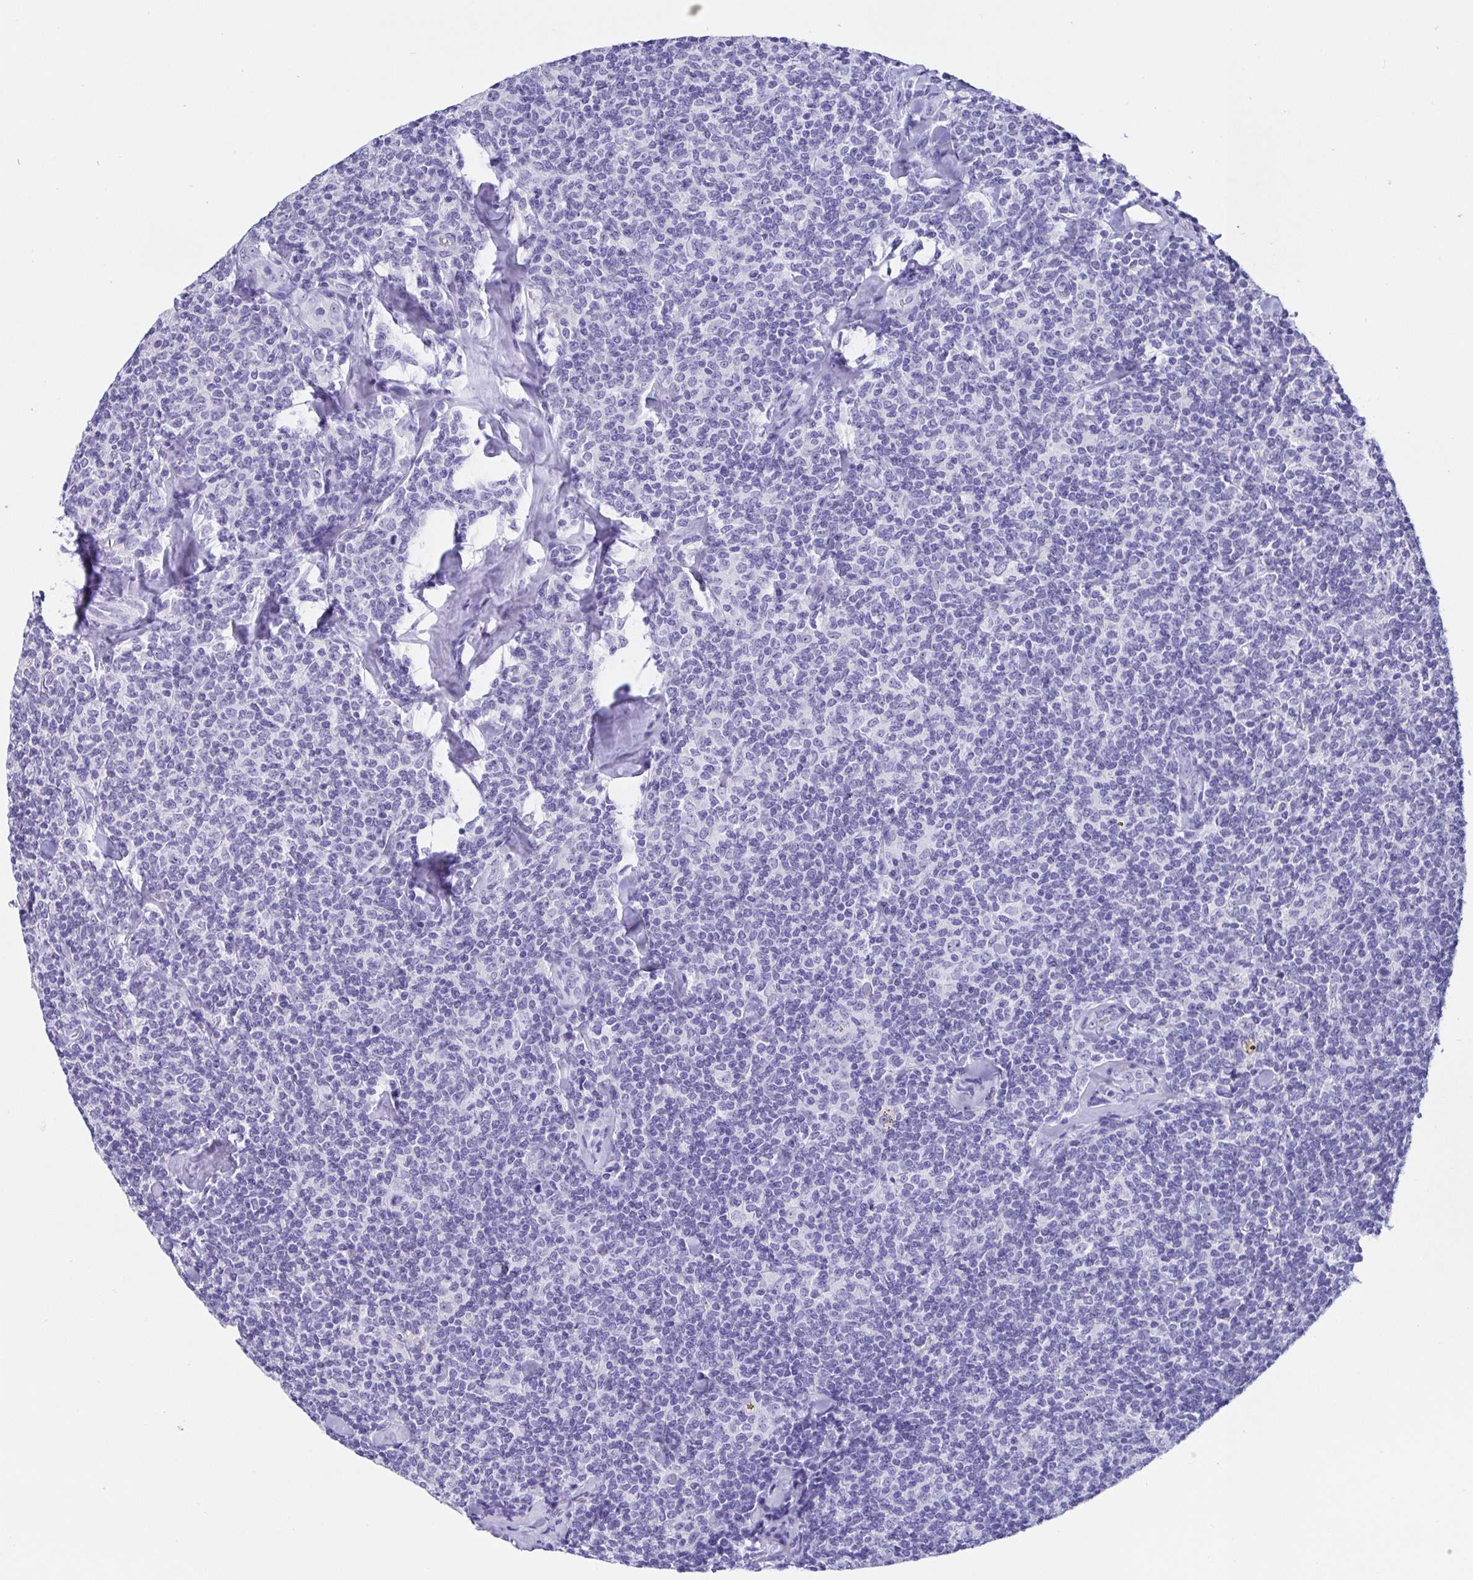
{"staining": {"intensity": "negative", "quantity": "none", "location": "none"}, "tissue": "lymphoma", "cell_type": "Tumor cells", "image_type": "cancer", "snomed": [{"axis": "morphology", "description": "Malignant lymphoma, non-Hodgkin's type, Low grade"}, {"axis": "topography", "description": "Lymph node"}], "caption": "DAB immunohistochemical staining of low-grade malignant lymphoma, non-Hodgkin's type reveals no significant positivity in tumor cells.", "gene": "PRAMEF19", "patient": {"sex": "female", "age": 56}}